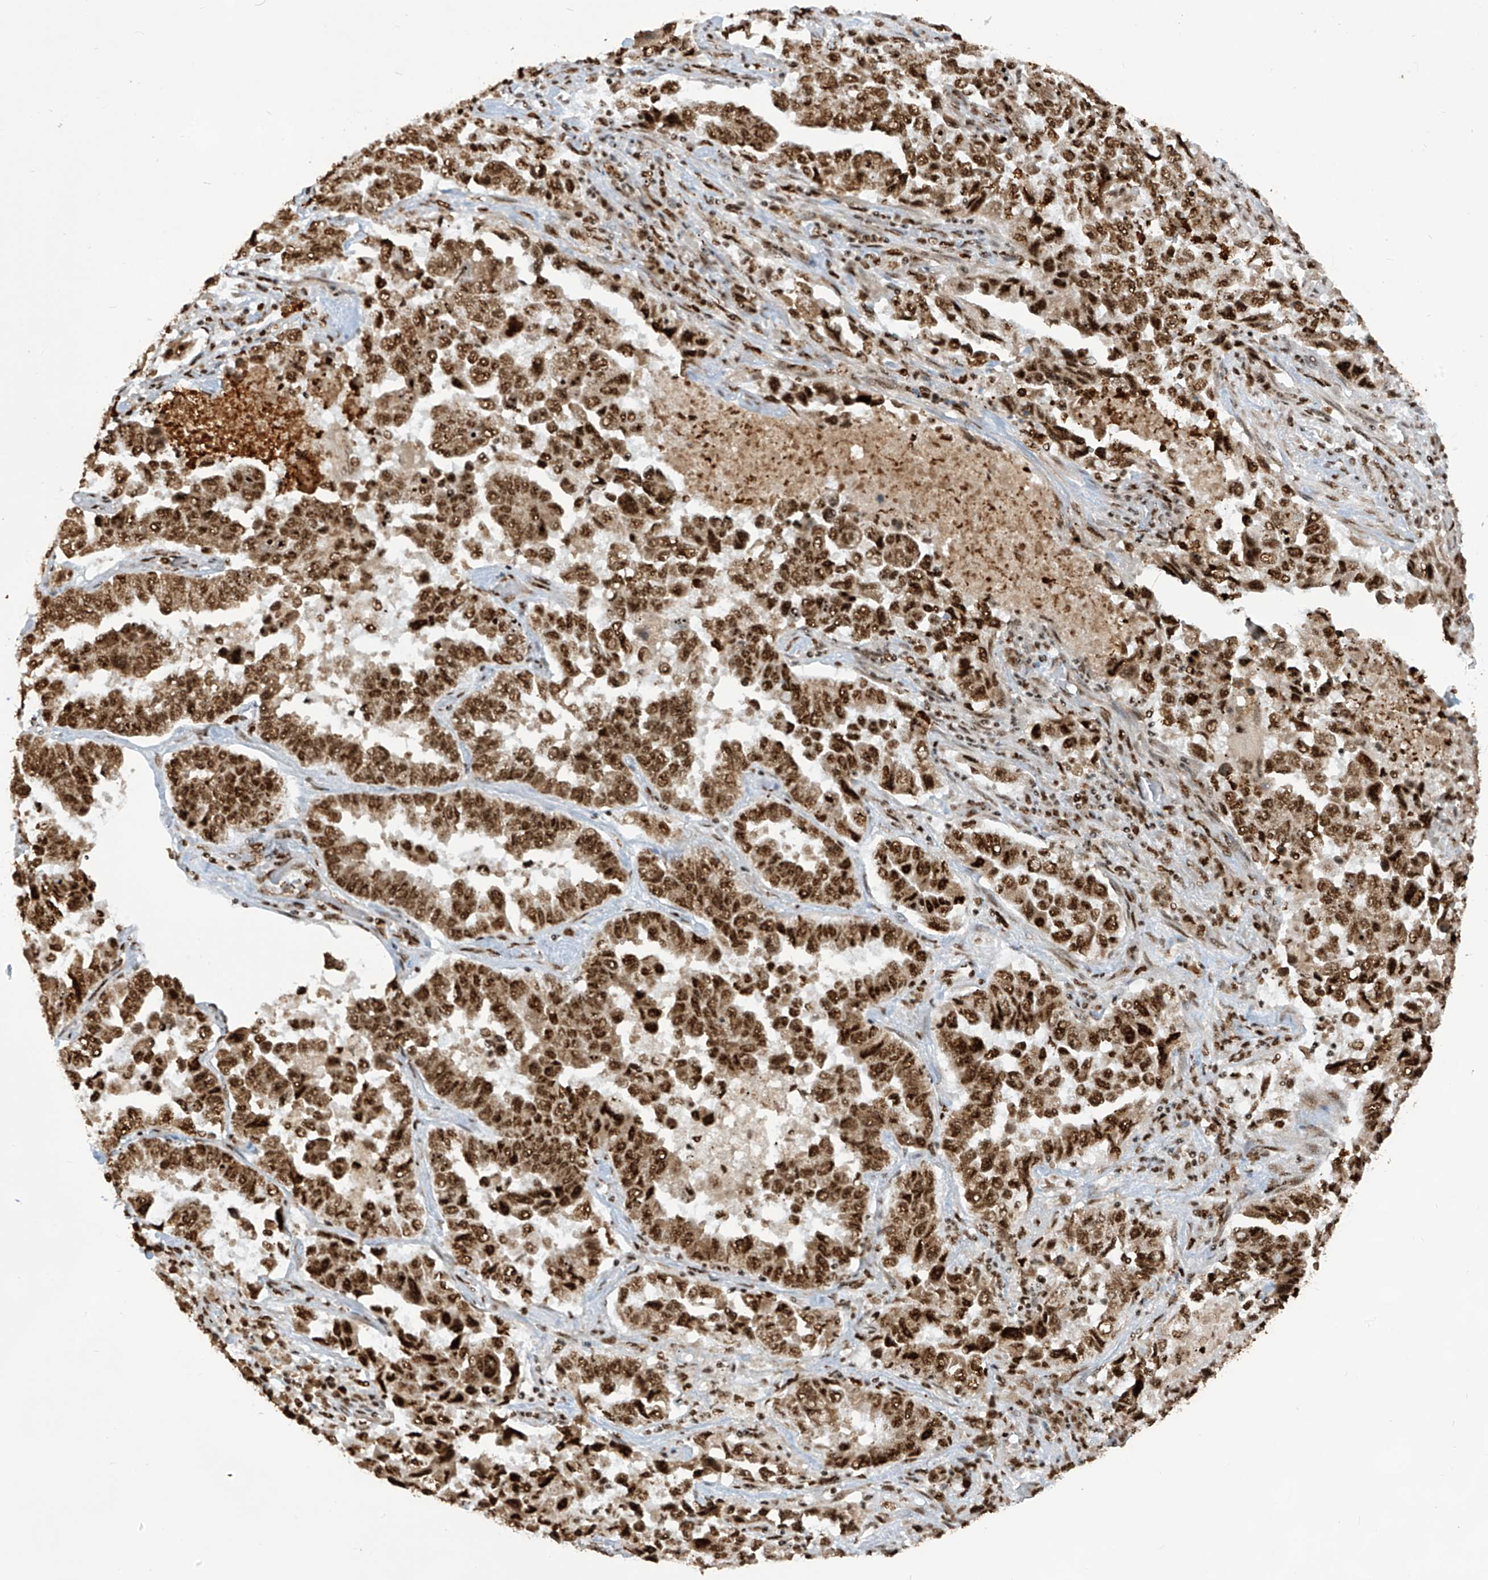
{"staining": {"intensity": "strong", "quantity": ">75%", "location": "nuclear"}, "tissue": "lung cancer", "cell_type": "Tumor cells", "image_type": "cancer", "snomed": [{"axis": "morphology", "description": "Adenocarcinoma, NOS"}, {"axis": "topography", "description": "Lung"}], "caption": "An image of human lung cancer (adenocarcinoma) stained for a protein shows strong nuclear brown staining in tumor cells. The staining was performed using DAB (3,3'-diaminobenzidine) to visualize the protein expression in brown, while the nuclei were stained in blue with hematoxylin (Magnification: 20x).", "gene": "LBH", "patient": {"sex": "female", "age": 51}}